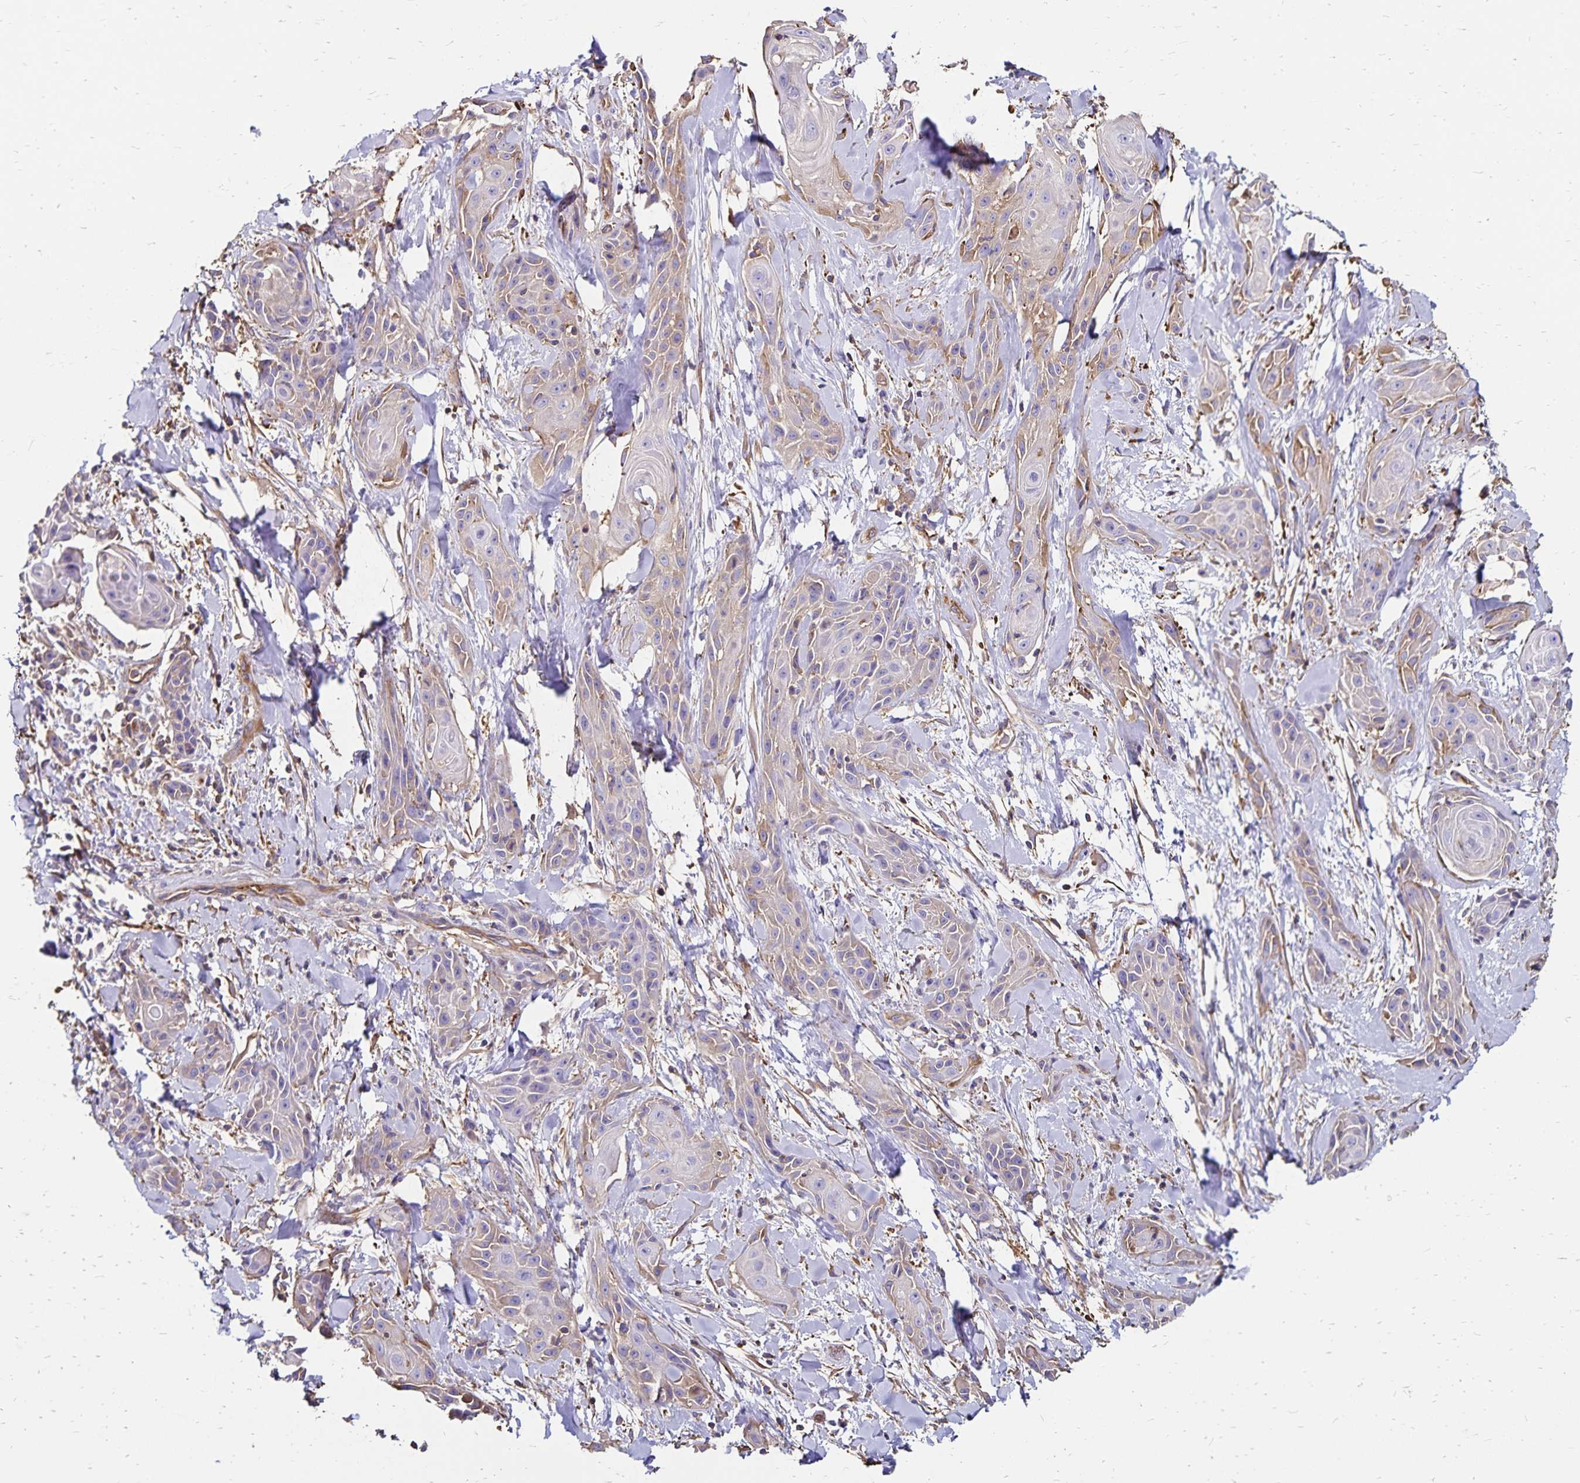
{"staining": {"intensity": "weak", "quantity": "25%-75%", "location": "cytoplasmic/membranous"}, "tissue": "skin cancer", "cell_type": "Tumor cells", "image_type": "cancer", "snomed": [{"axis": "morphology", "description": "Squamous cell carcinoma, NOS"}, {"axis": "topography", "description": "Skin"}, {"axis": "topography", "description": "Anal"}], "caption": "Skin cancer stained with immunohistochemistry (IHC) reveals weak cytoplasmic/membranous expression in about 25%-75% of tumor cells. (Stains: DAB in brown, nuclei in blue, Microscopy: brightfield microscopy at high magnification).", "gene": "RPRML", "patient": {"sex": "male", "age": 64}}